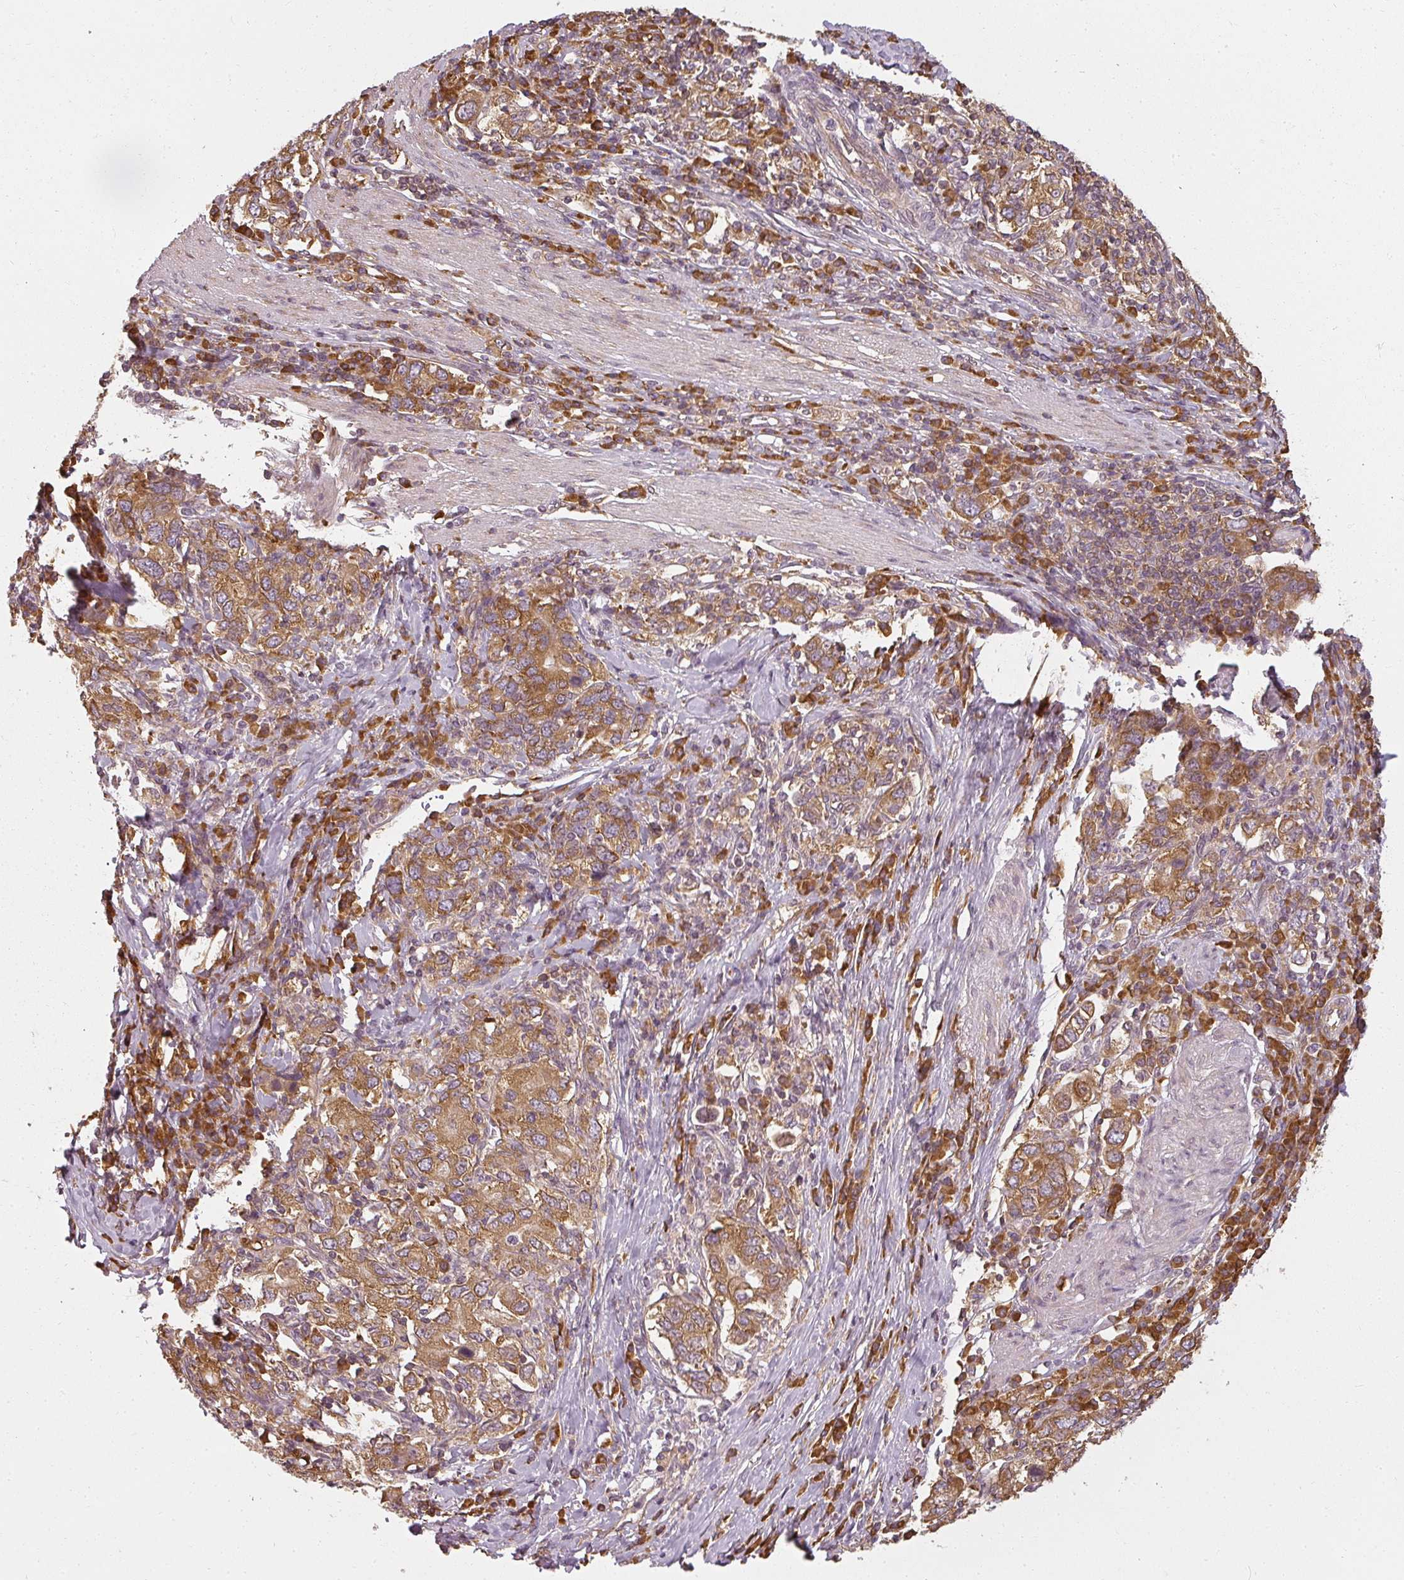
{"staining": {"intensity": "strong", "quantity": ">75%", "location": "cytoplasmic/membranous"}, "tissue": "stomach cancer", "cell_type": "Tumor cells", "image_type": "cancer", "snomed": [{"axis": "morphology", "description": "Adenocarcinoma, NOS"}, {"axis": "topography", "description": "Stomach, upper"}, {"axis": "topography", "description": "Stomach"}], "caption": "Immunohistochemical staining of human stomach cancer demonstrates strong cytoplasmic/membranous protein expression in approximately >75% of tumor cells.", "gene": "RPL24", "patient": {"sex": "male", "age": 62}}